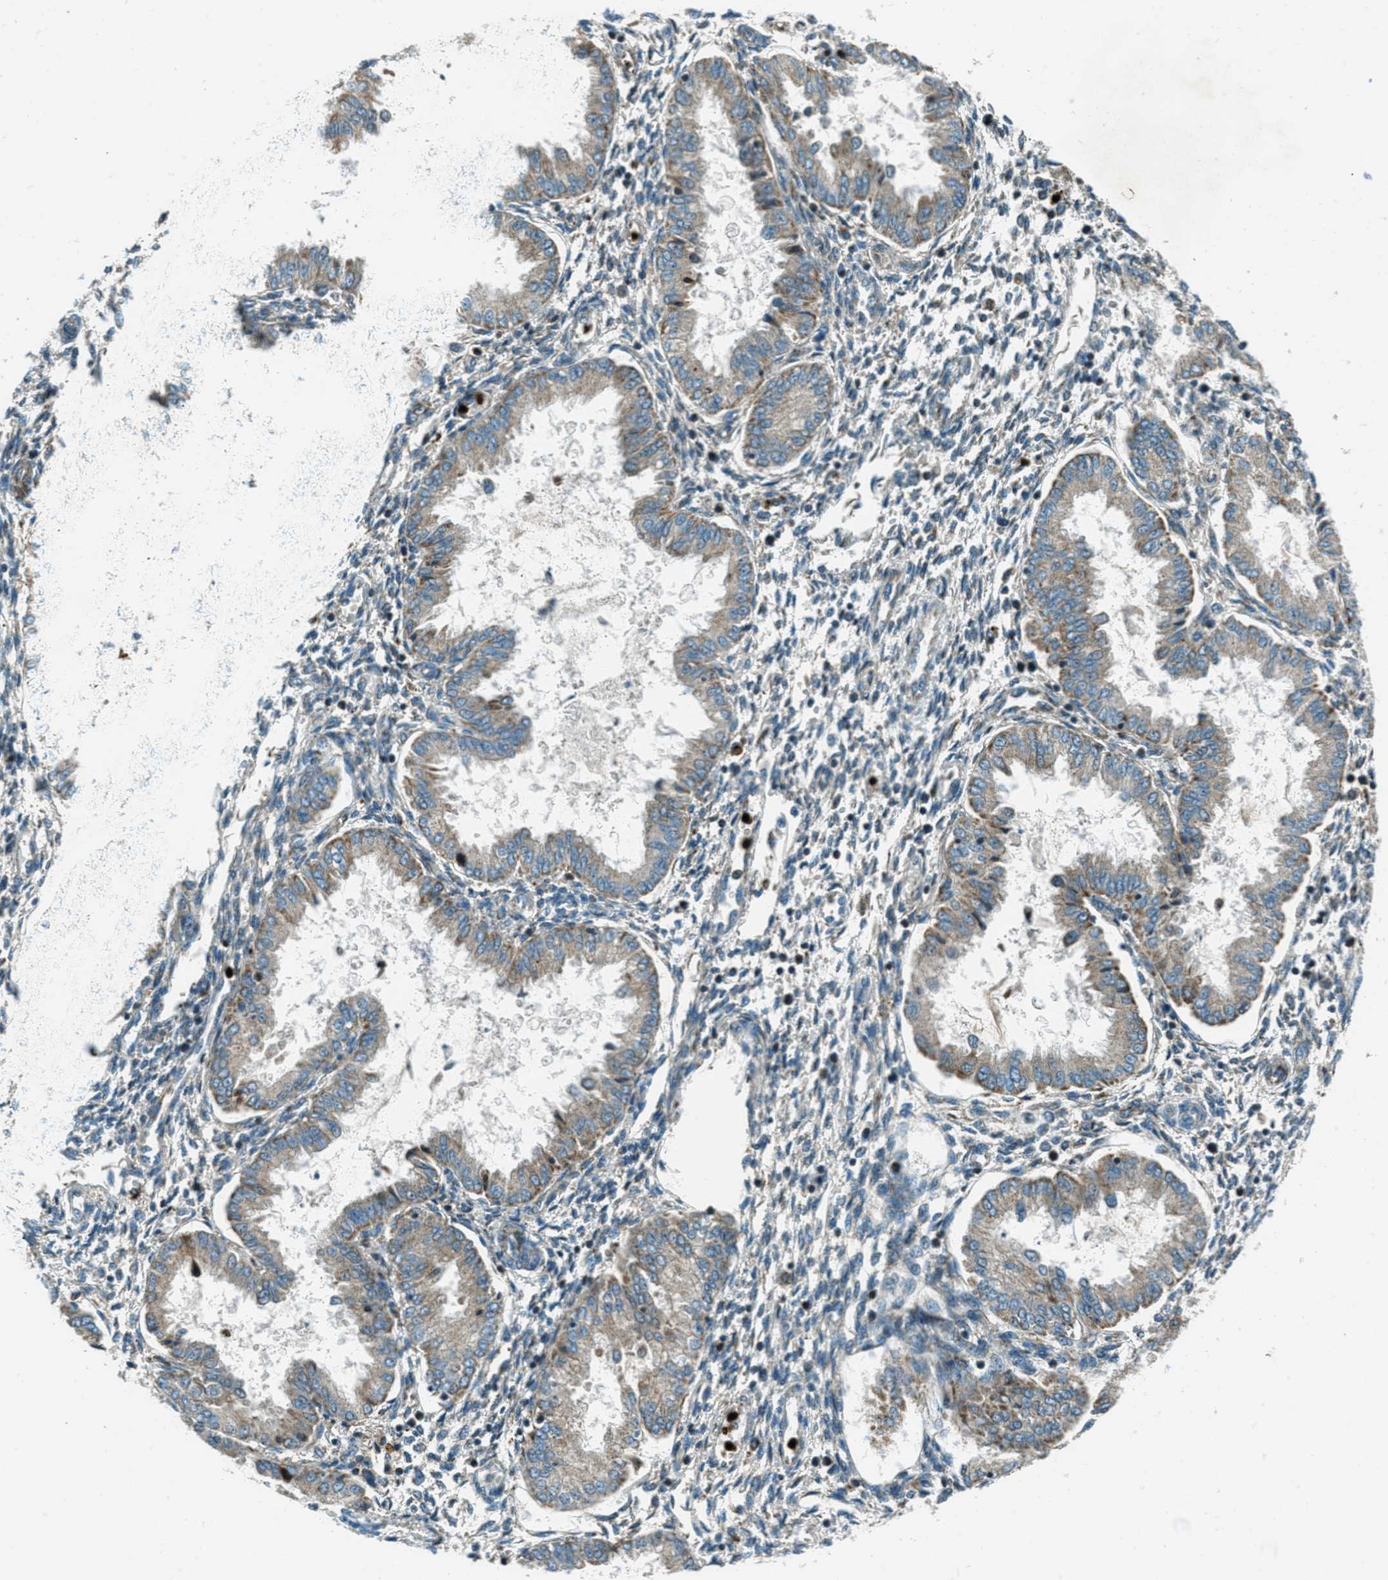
{"staining": {"intensity": "weak", "quantity": "<25%", "location": "cytoplasmic/membranous"}, "tissue": "endometrium", "cell_type": "Cells in endometrial stroma", "image_type": "normal", "snomed": [{"axis": "morphology", "description": "Normal tissue, NOS"}, {"axis": "topography", "description": "Endometrium"}], "caption": "Micrograph shows no significant protein positivity in cells in endometrial stroma of unremarkable endometrium.", "gene": "FAR1", "patient": {"sex": "female", "age": 33}}